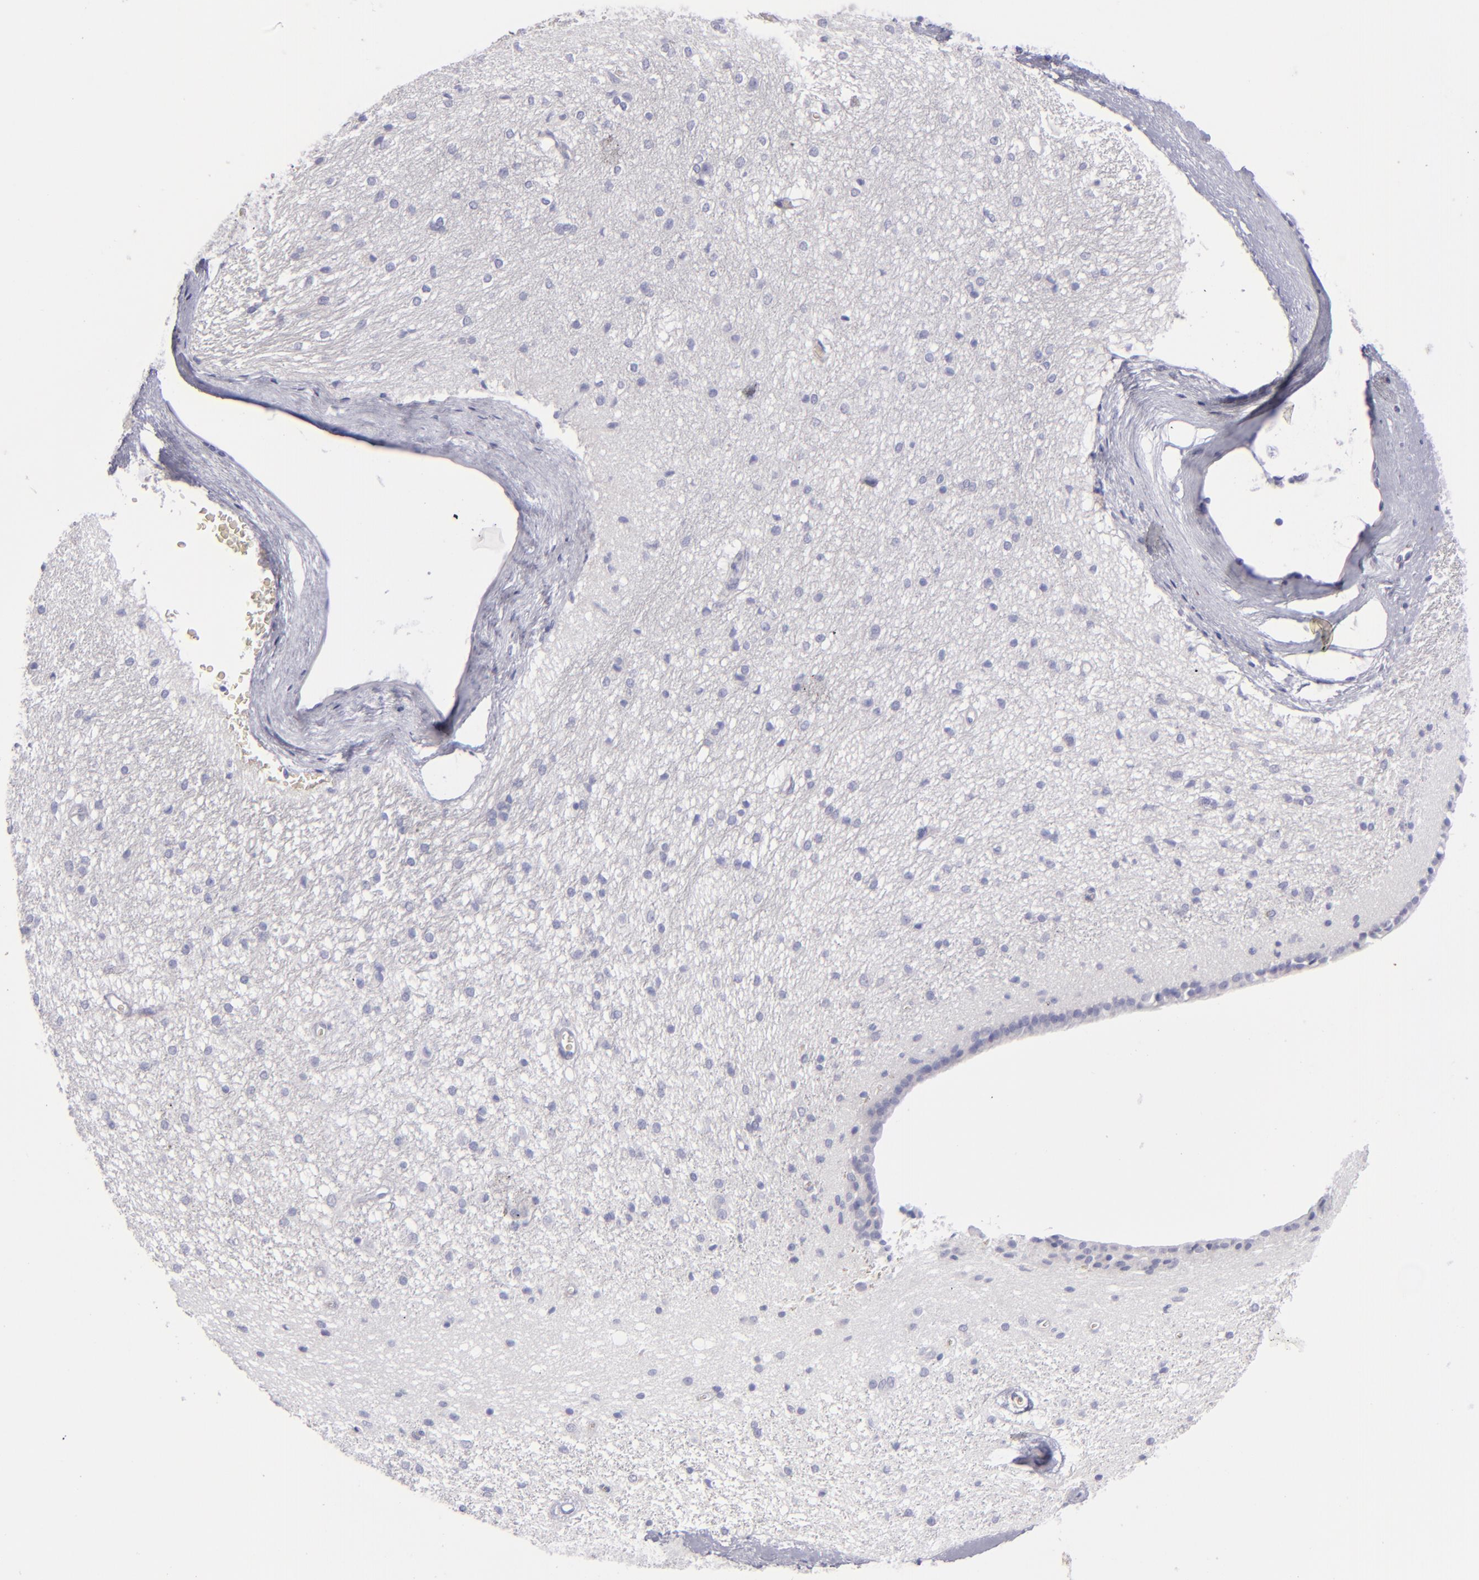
{"staining": {"intensity": "negative", "quantity": "none", "location": "none"}, "tissue": "caudate", "cell_type": "Glial cells", "image_type": "normal", "snomed": [{"axis": "morphology", "description": "Normal tissue, NOS"}, {"axis": "topography", "description": "Lateral ventricle wall"}], "caption": "IHC image of benign caudate: human caudate stained with DAB (3,3'-diaminobenzidine) demonstrates no significant protein positivity in glial cells.", "gene": "CD22", "patient": {"sex": "female", "age": 19}}